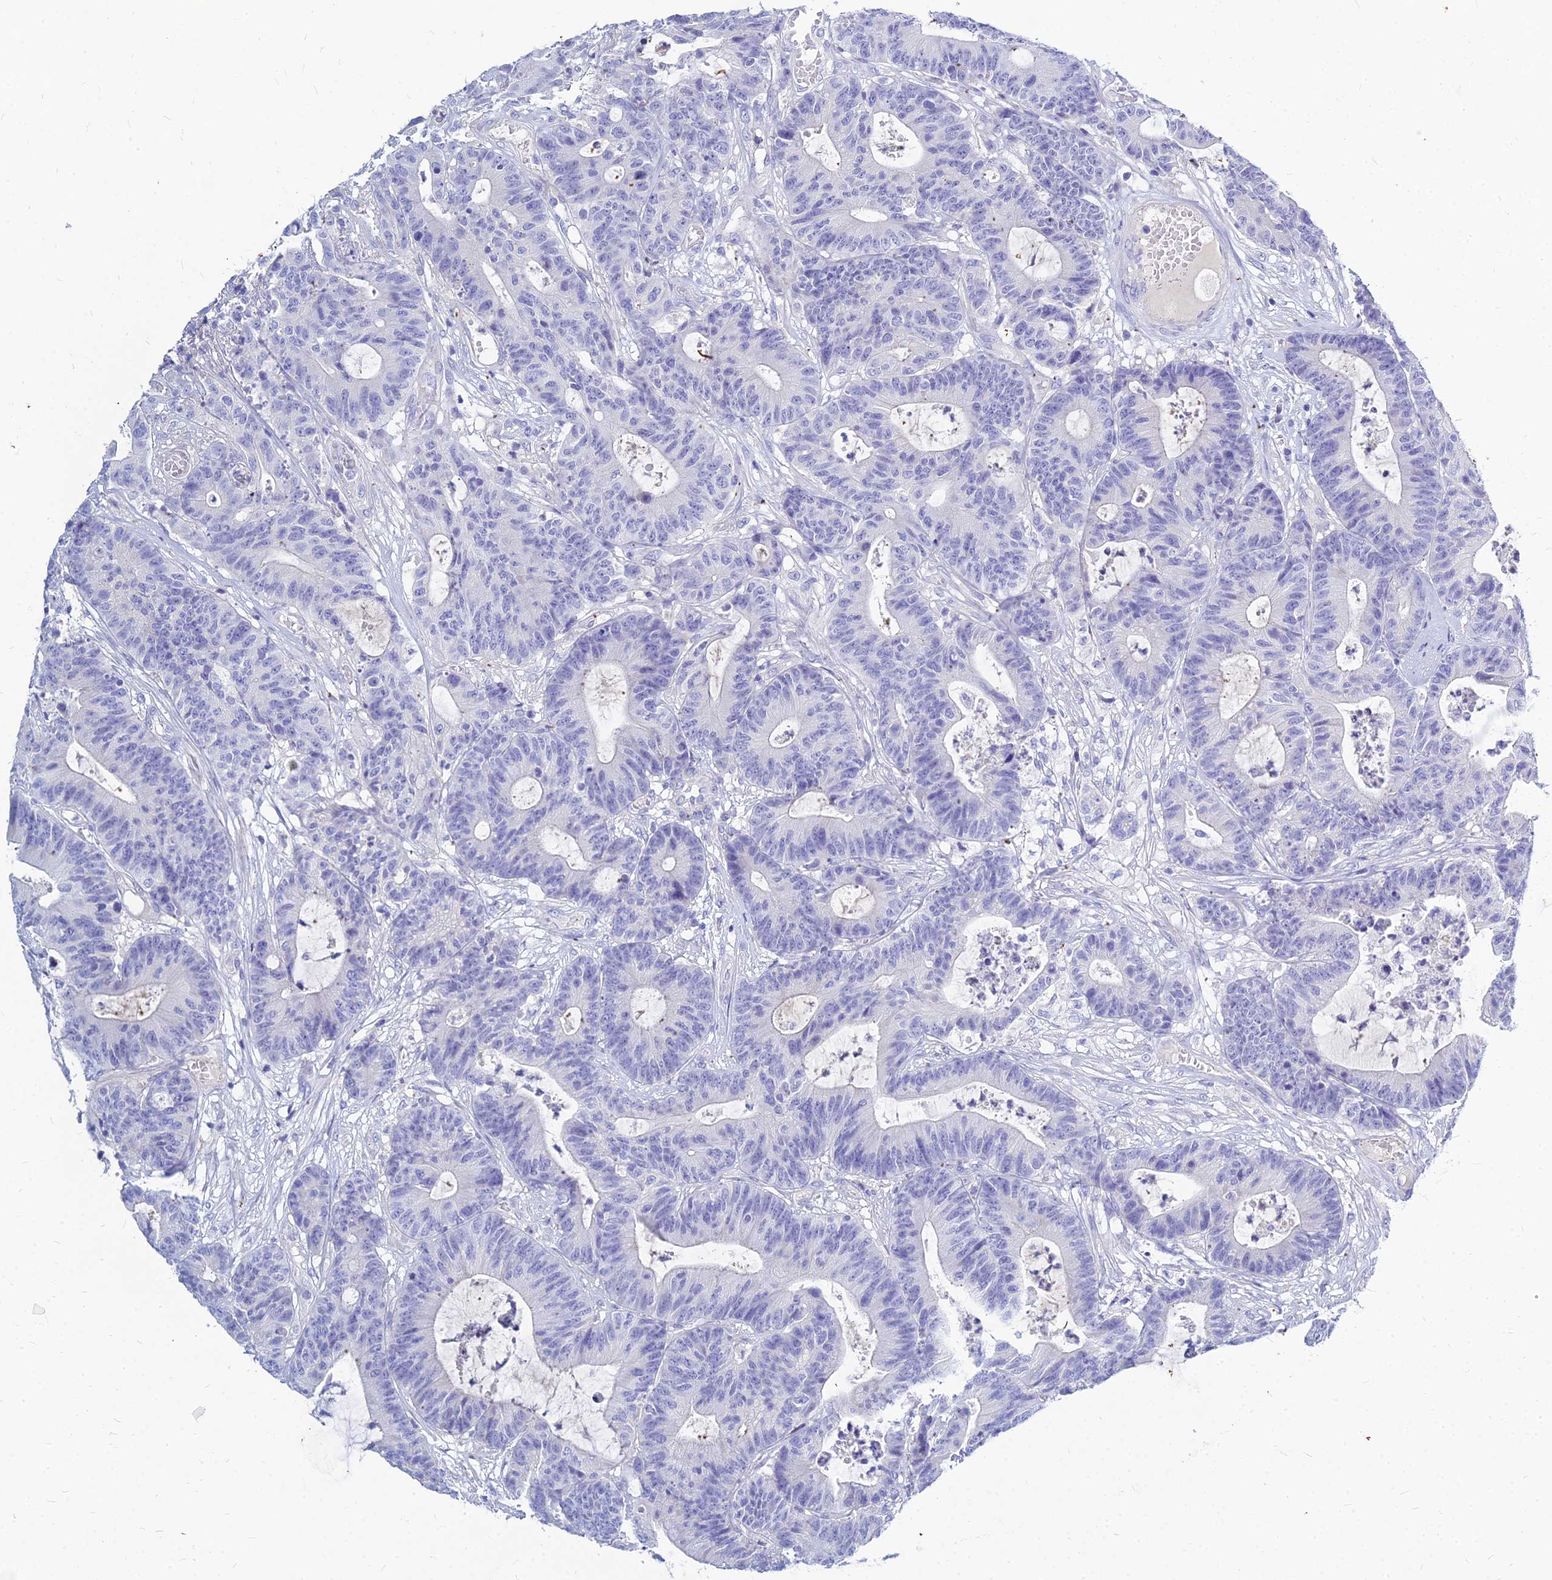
{"staining": {"intensity": "negative", "quantity": "none", "location": "none"}, "tissue": "colorectal cancer", "cell_type": "Tumor cells", "image_type": "cancer", "snomed": [{"axis": "morphology", "description": "Adenocarcinoma, NOS"}, {"axis": "topography", "description": "Colon"}], "caption": "This histopathology image is of colorectal adenocarcinoma stained with IHC to label a protein in brown with the nuclei are counter-stained blue. There is no expression in tumor cells.", "gene": "ZNF552", "patient": {"sex": "female", "age": 84}}